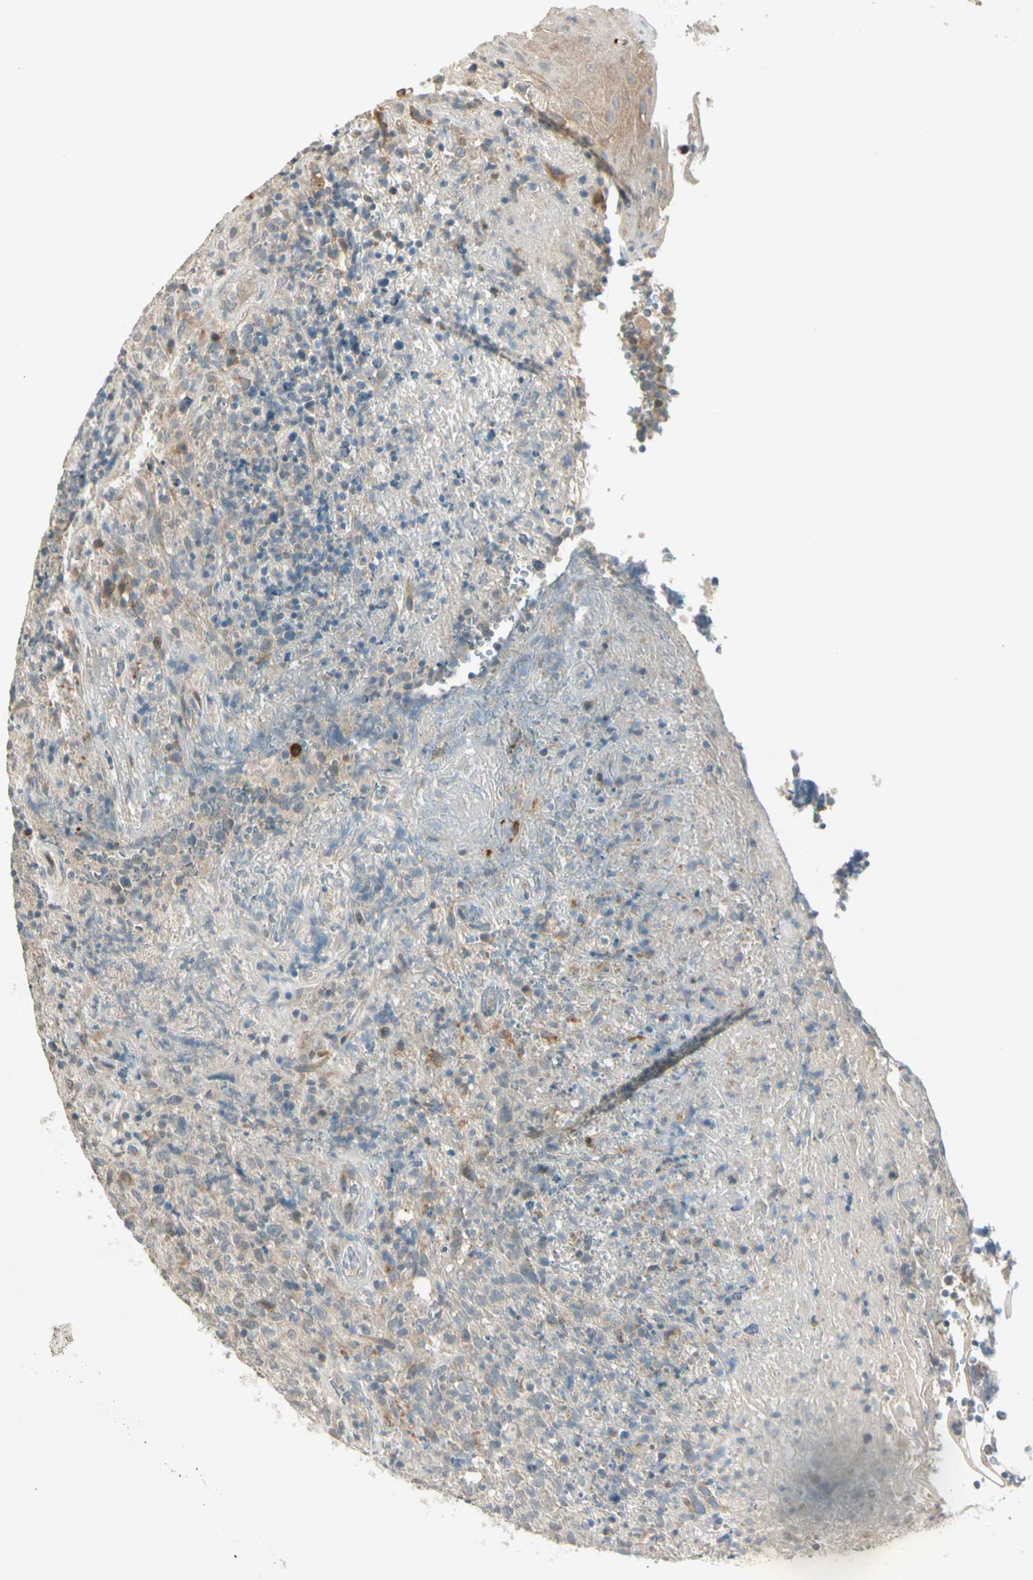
{"staining": {"intensity": "weak", "quantity": "<25%", "location": "cytoplasmic/membranous"}, "tissue": "lymphoma", "cell_type": "Tumor cells", "image_type": "cancer", "snomed": [{"axis": "morphology", "description": "Malignant lymphoma, non-Hodgkin's type, High grade"}, {"axis": "topography", "description": "Tonsil"}], "caption": "IHC micrograph of human lymphoma stained for a protein (brown), which demonstrates no staining in tumor cells.", "gene": "PCDHB15", "patient": {"sex": "female", "age": 36}}